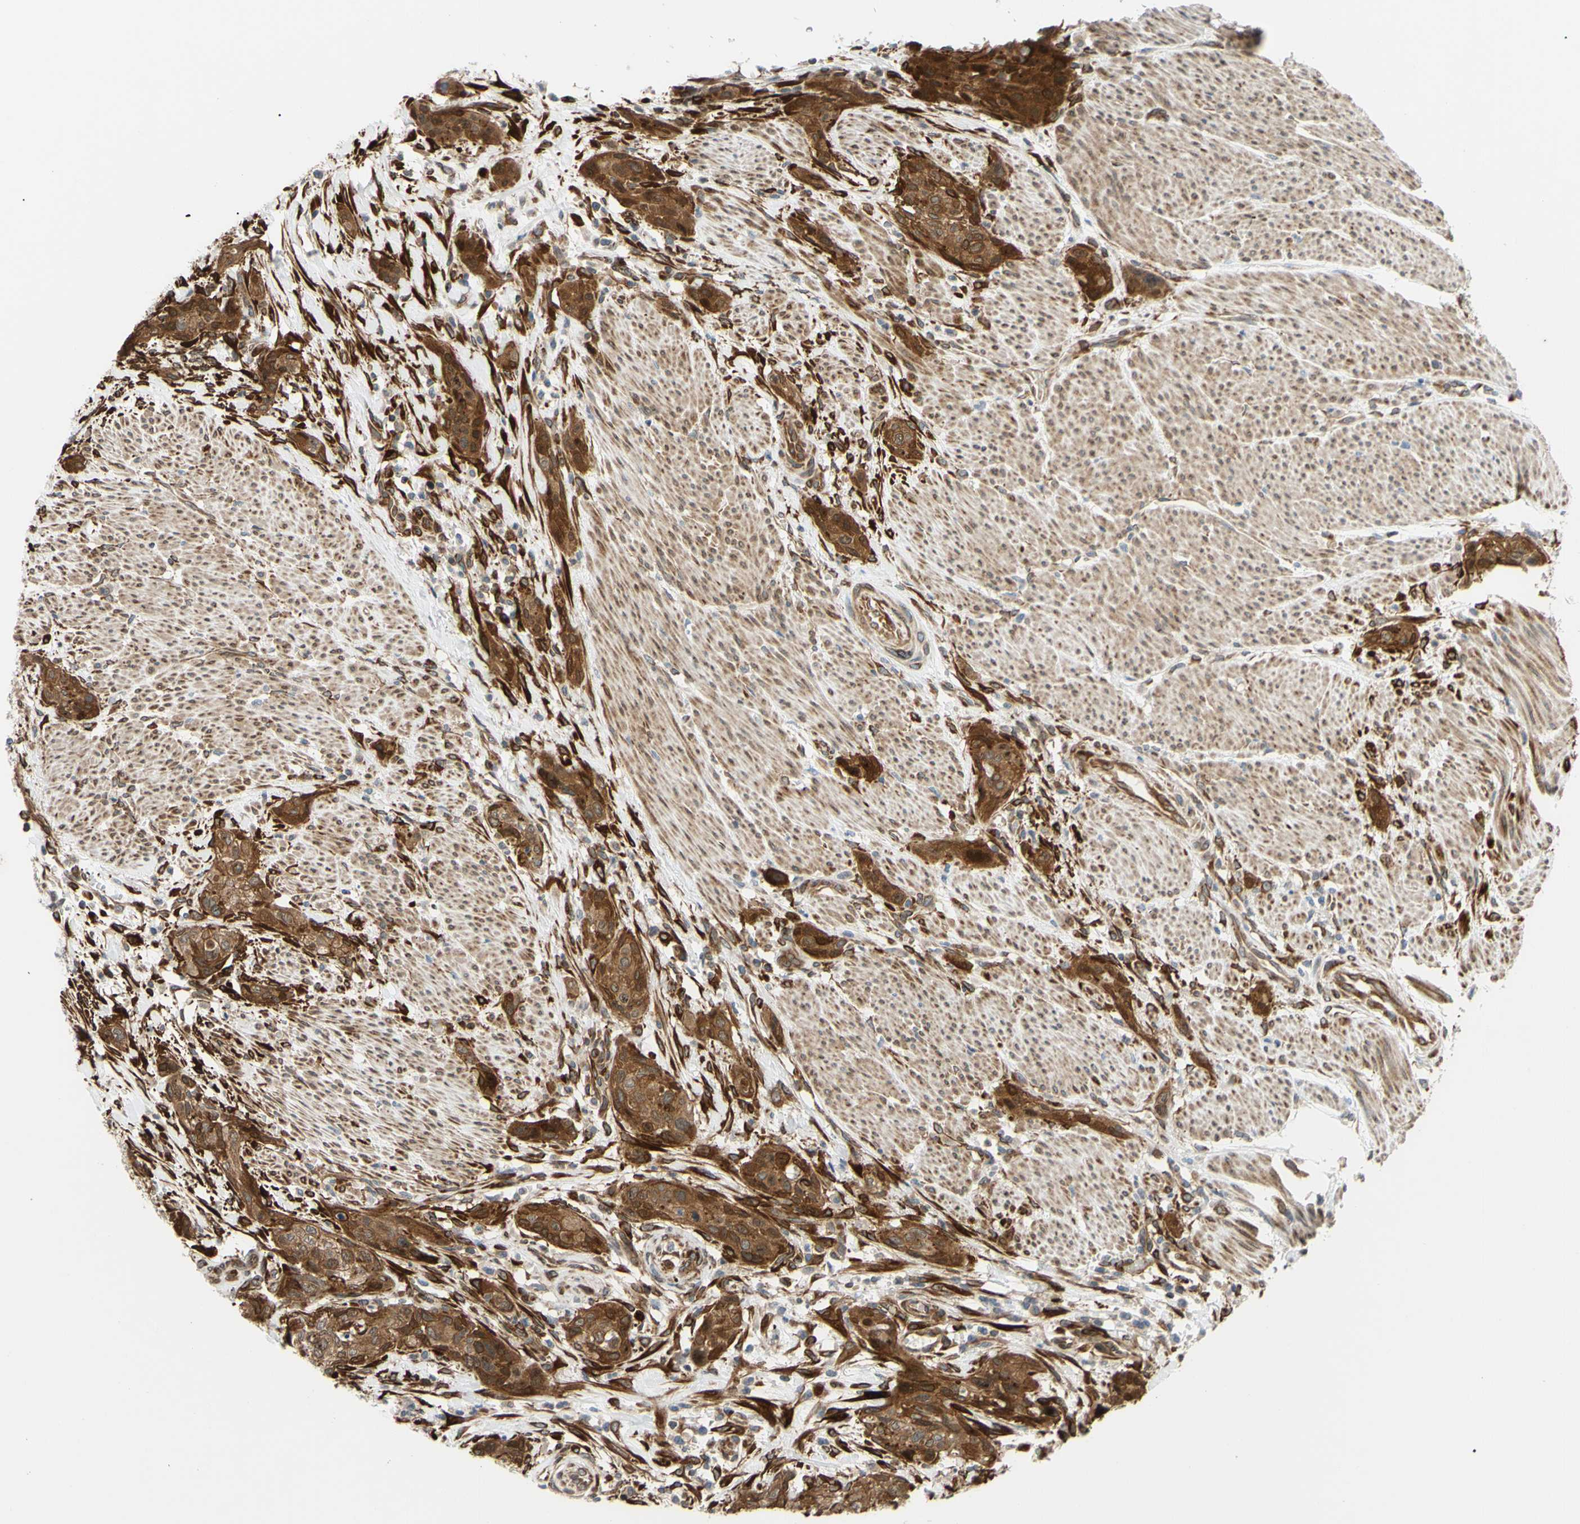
{"staining": {"intensity": "moderate", "quantity": ">75%", "location": "cytoplasmic/membranous"}, "tissue": "urothelial cancer", "cell_type": "Tumor cells", "image_type": "cancer", "snomed": [{"axis": "morphology", "description": "Urothelial carcinoma, High grade"}, {"axis": "topography", "description": "Urinary bladder"}], "caption": "The histopathology image reveals immunohistochemical staining of urothelial cancer. There is moderate cytoplasmic/membranous staining is seen in about >75% of tumor cells. (DAB IHC, brown staining for protein, blue staining for nuclei).", "gene": "PRAF2", "patient": {"sex": "male", "age": 35}}